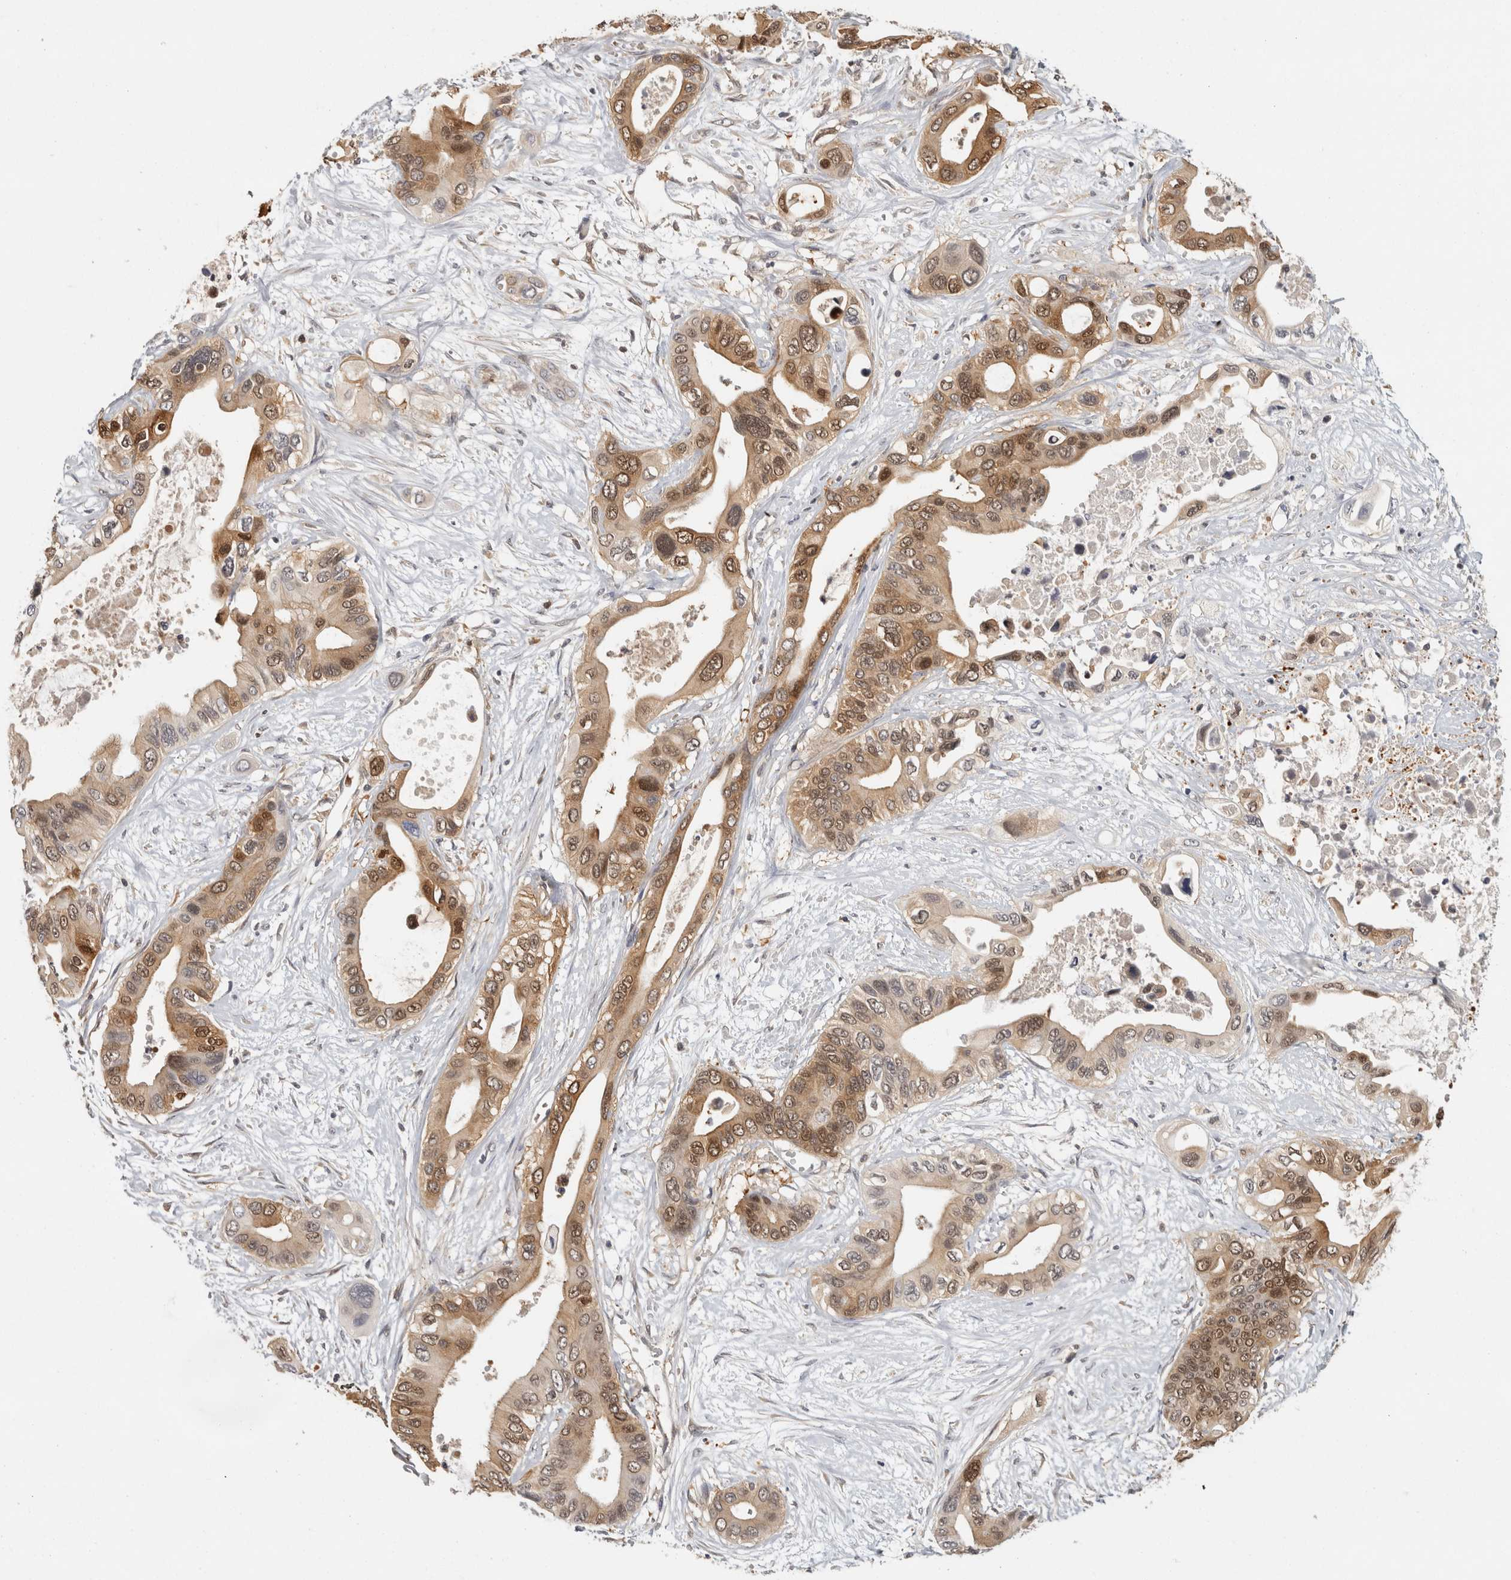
{"staining": {"intensity": "moderate", "quantity": ">75%", "location": "cytoplasmic/membranous,nuclear"}, "tissue": "pancreatic cancer", "cell_type": "Tumor cells", "image_type": "cancer", "snomed": [{"axis": "morphology", "description": "Adenocarcinoma, NOS"}, {"axis": "topography", "description": "Pancreas"}], "caption": "Moderate cytoplasmic/membranous and nuclear protein staining is appreciated in about >75% of tumor cells in pancreatic cancer (adenocarcinoma). The staining is performed using DAB (3,3'-diaminobenzidine) brown chromogen to label protein expression. The nuclei are counter-stained blue using hematoxylin.", "gene": "ACAT2", "patient": {"sex": "male", "age": 66}}